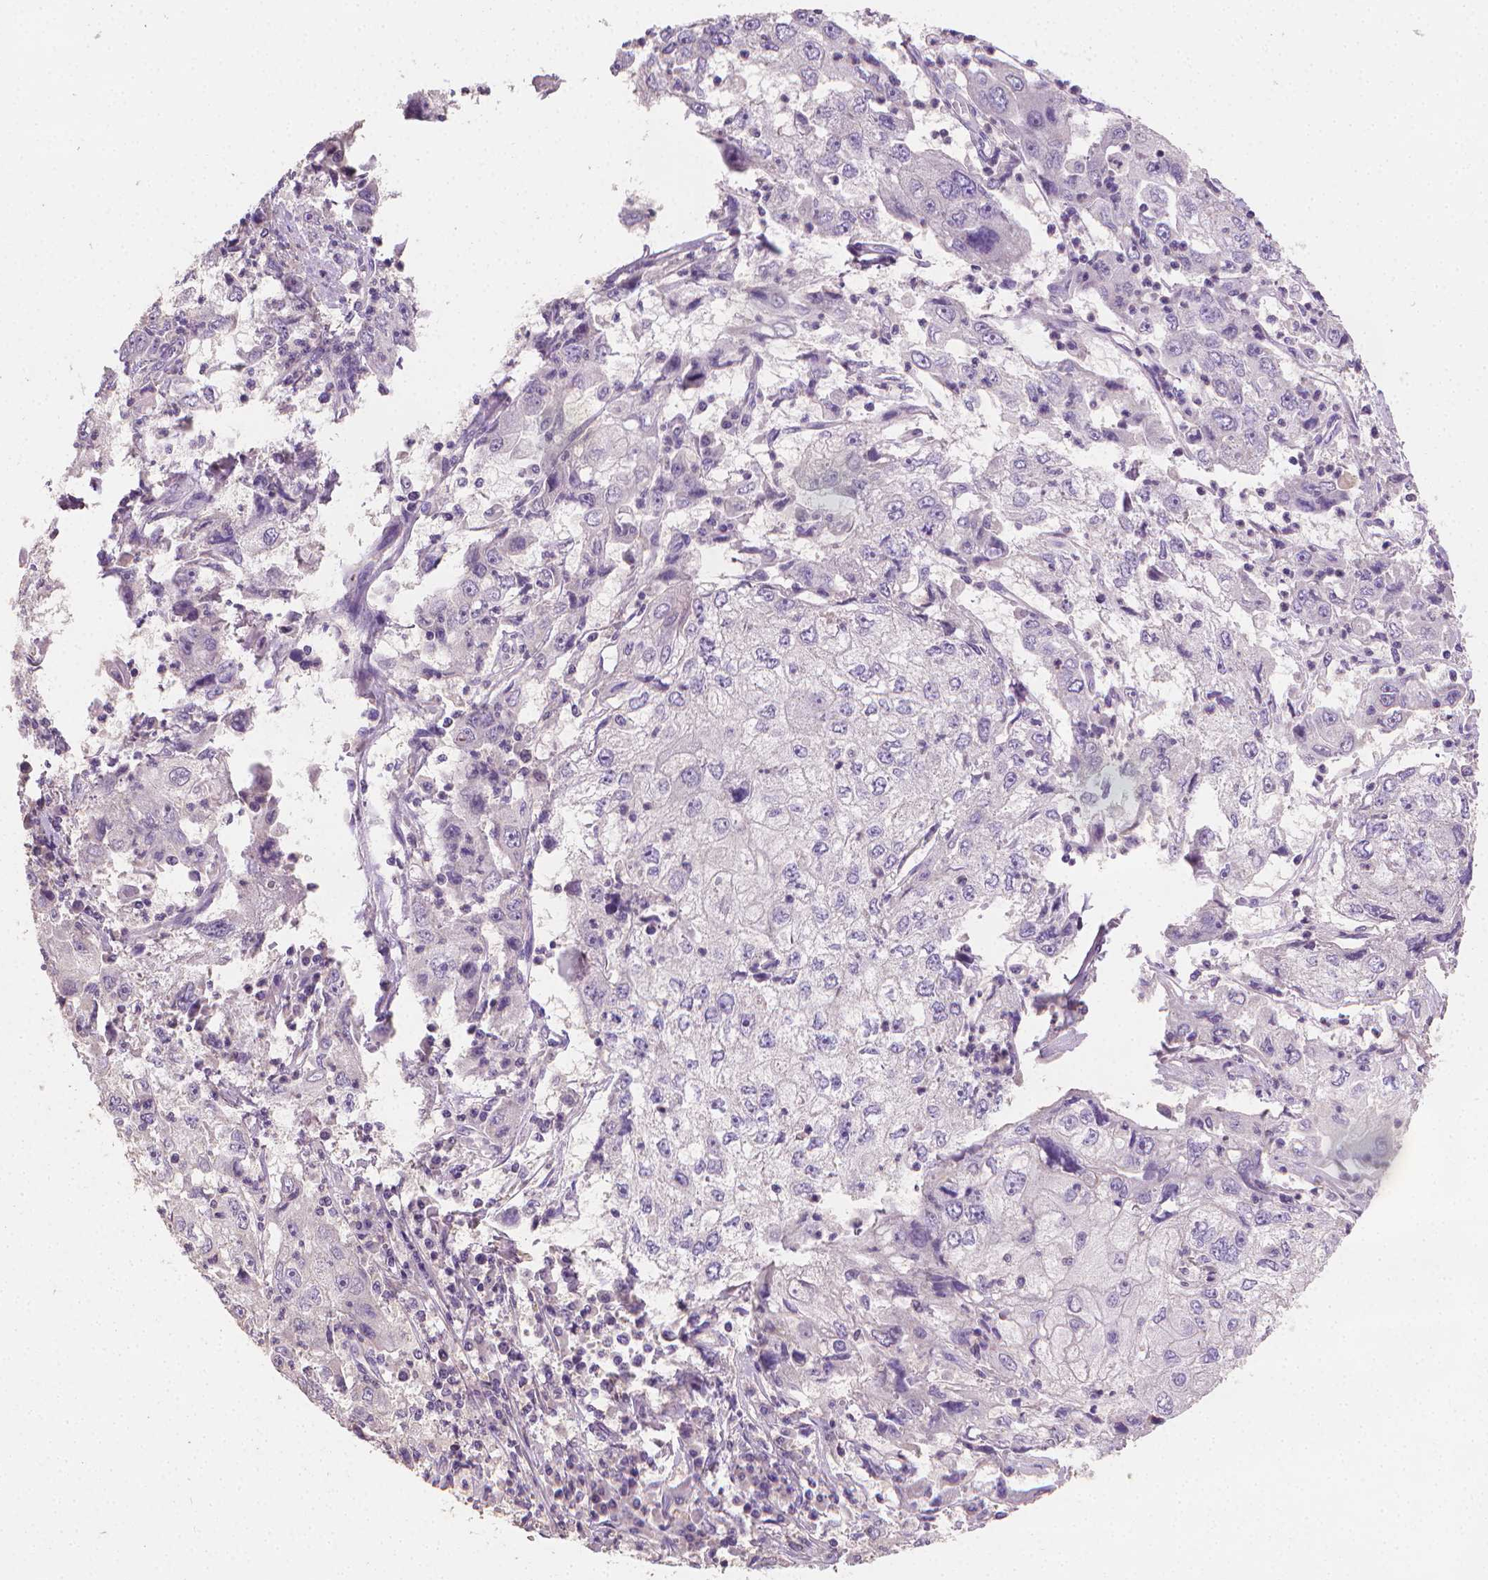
{"staining": {"intensity": "negative", "quantity": "none", "location": "none"}, "tissue": "cervical cancer", "cell_type": "Tumor cells", "image_type": "cancer", "snomed": [{"axis": "morphology", "description": "Squamous cell carcinoma, NOS"}, {"axis": "topography", "description": "Cervix"}], "caption": "A micrograph of human cervical squamous cell carcinoma is negative for staining in tumor cells.", "gene": "CATIP", "patient": {"sex": "female", "age": 36}}